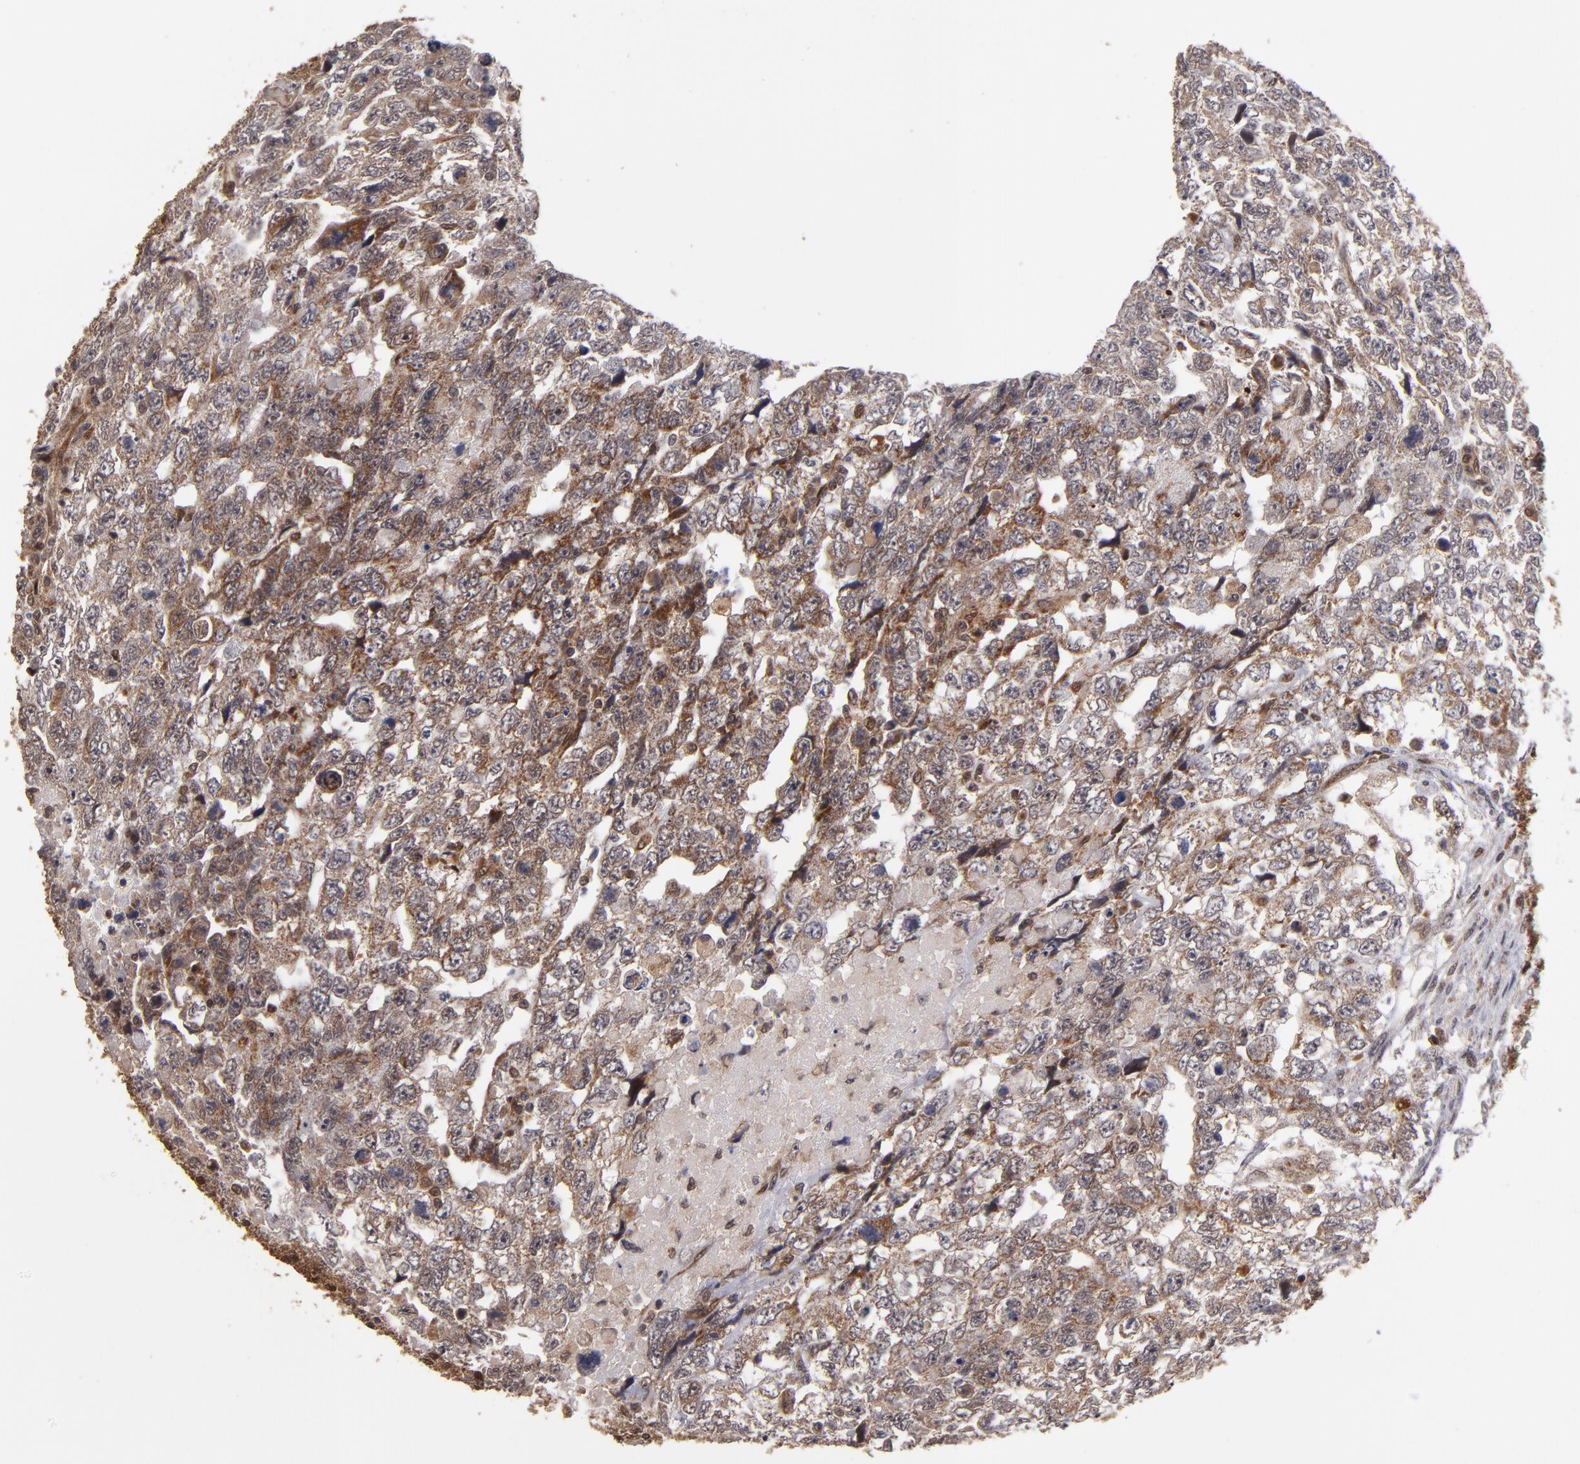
{"staining": {"intensity": "moderate", "quantity": "25%-75%", "location": "cytoplasmic/membranous"}, "tissue": "testis cancer", "cell_type": "Tumor cells", "image_type": "cancer", "snomed": [{"axis": "morphology", "description": "Carcinoma, Embryonal, NOS"}, {"axis": "topography", "description": "Testis"}], "caption": "DAB immunohistochemical staining of human embryonal carcinoma (testis) exhibits moderate cytoplasmic/membranous protein expression in about 25%-75% of tumor cells. Immunohistochemistry stains the protein in brown and the nuclei are stained blue.", "gene": "CUL5", "patient": {"sex": "male", "age": 36}}